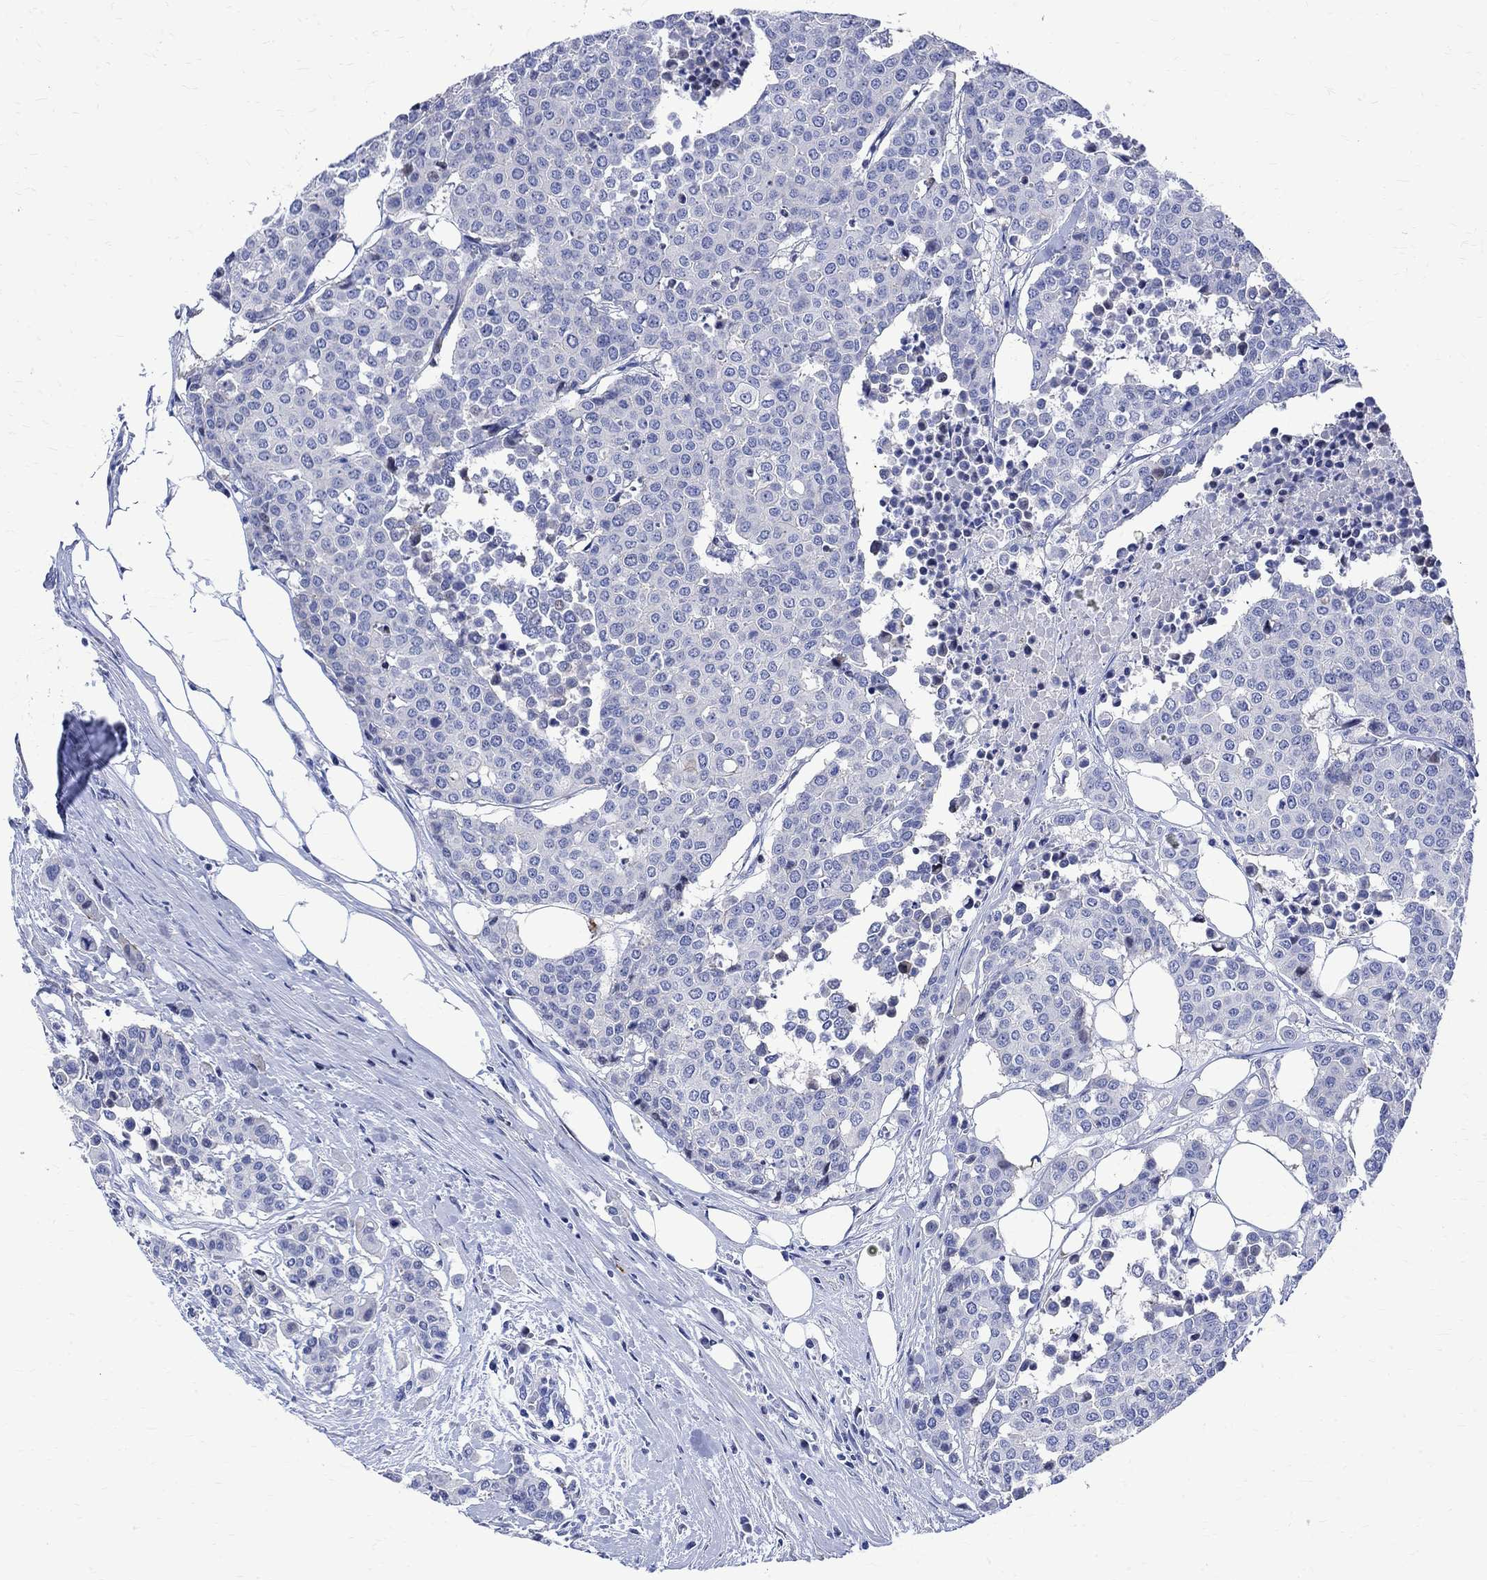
{"staining": {"intensity": "negative", "quantity": "none", "location": "none"}, "tissue": "carcinoid", "cell_type": "Tumor cells", "image_type": "cancer", "snomed": [{"axis": "morphology", "description": "Carcinoid, malignant, NOS"}, {"axis": "topography", "description": "Colon"}], "caption": "The image exhibits no staining of tumor cells in carcinoid.", "gene": "PARVB", "patient": {"sex": "male", "age": 81}}